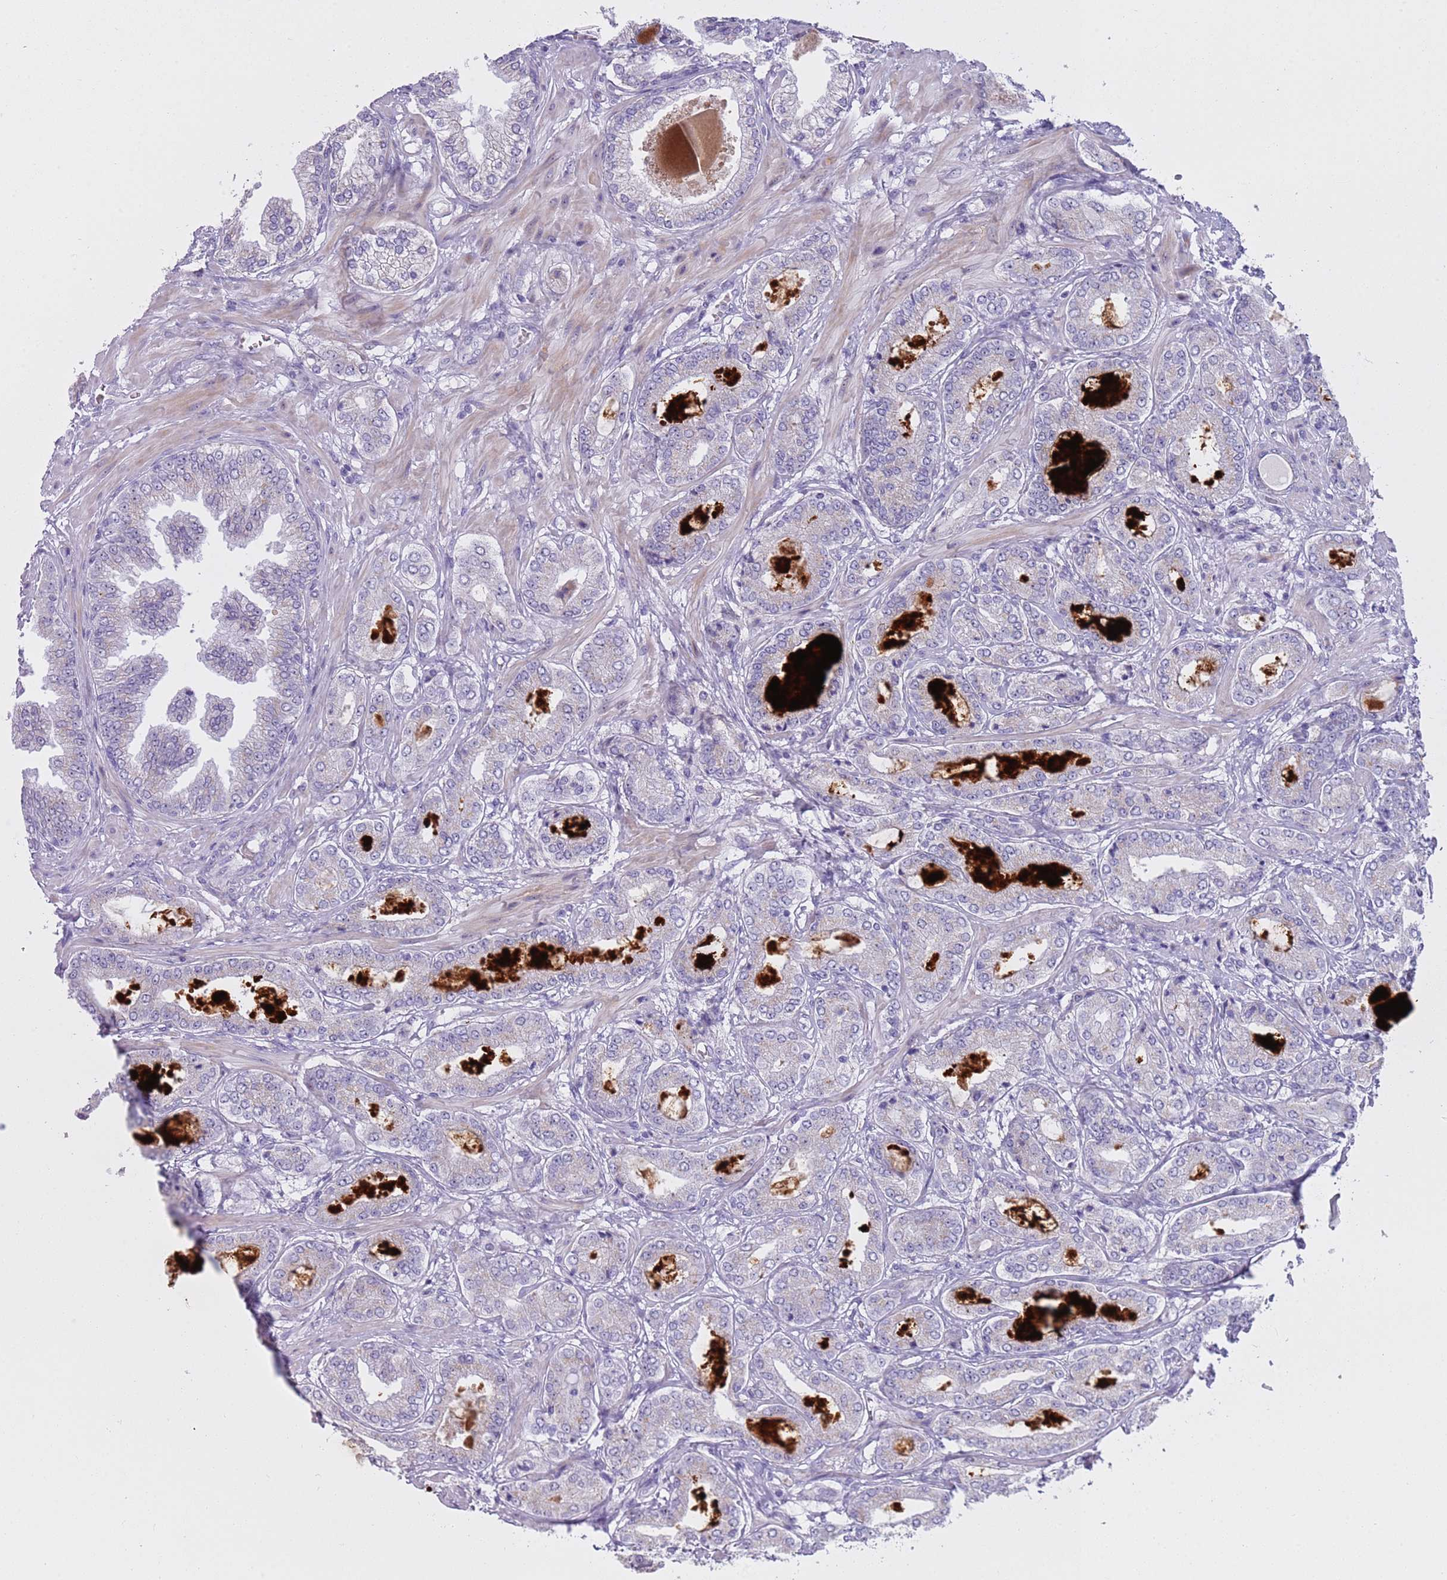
{"staining": {"intensity": "negative", "quantity": "none", "location": "none"}, "tissue": "prostate cancer", "cell_type": "Tumor cells", "image_type": "cancer", "snomed": [{"axis": "morphology", "description": "Adenocarcinoma, Low grade"}, {"axis": "topography", "description": "Prostate"}], "caption": "This is an IHC histopathology image of human prostate adenocarcinoma (low-grade). There is no positivity in tumor cells.", "gene": "NBPF6", "patient": {"sex": "male", "age": 63}}